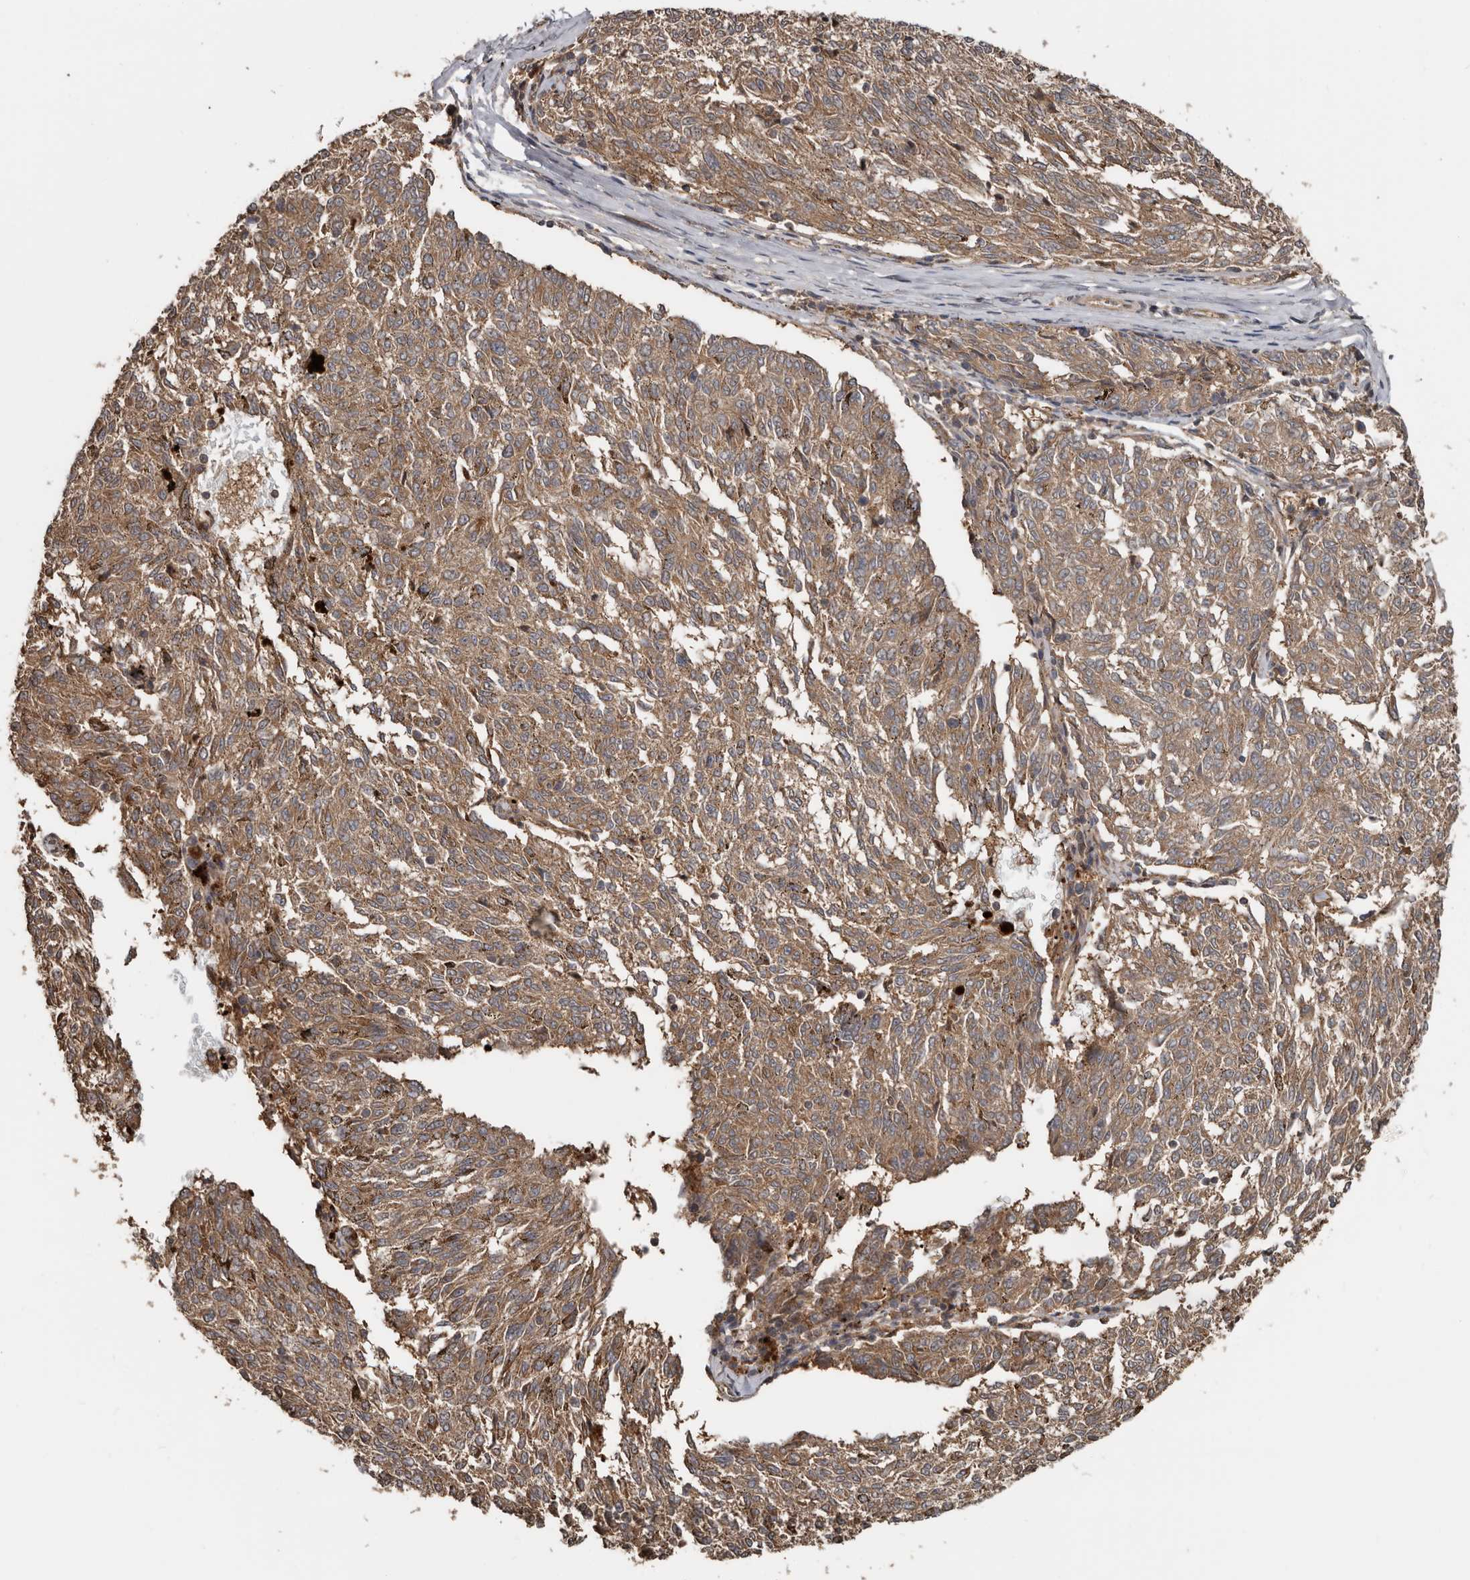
{"staining": {"intensity": "weak", "quantity": ">75%", "location": "cytoplasmic/membranous"}, "tissue": "melanoma", "cell_type": "Tumor cells", "image_type": "cancer", "snomed": [{"axis": "morphology", "description": "Malignant melanoma, NOS"}, {"axis": "topography", "description": "Skin"}], "caption": "A low amount of weak cytoplasmic/membranous staining is identified in about >75% of tumor cells in malignant melanoma tissue.", "gene": "EXOC3L1", "patient": {"sex": "female", "age": 72}}